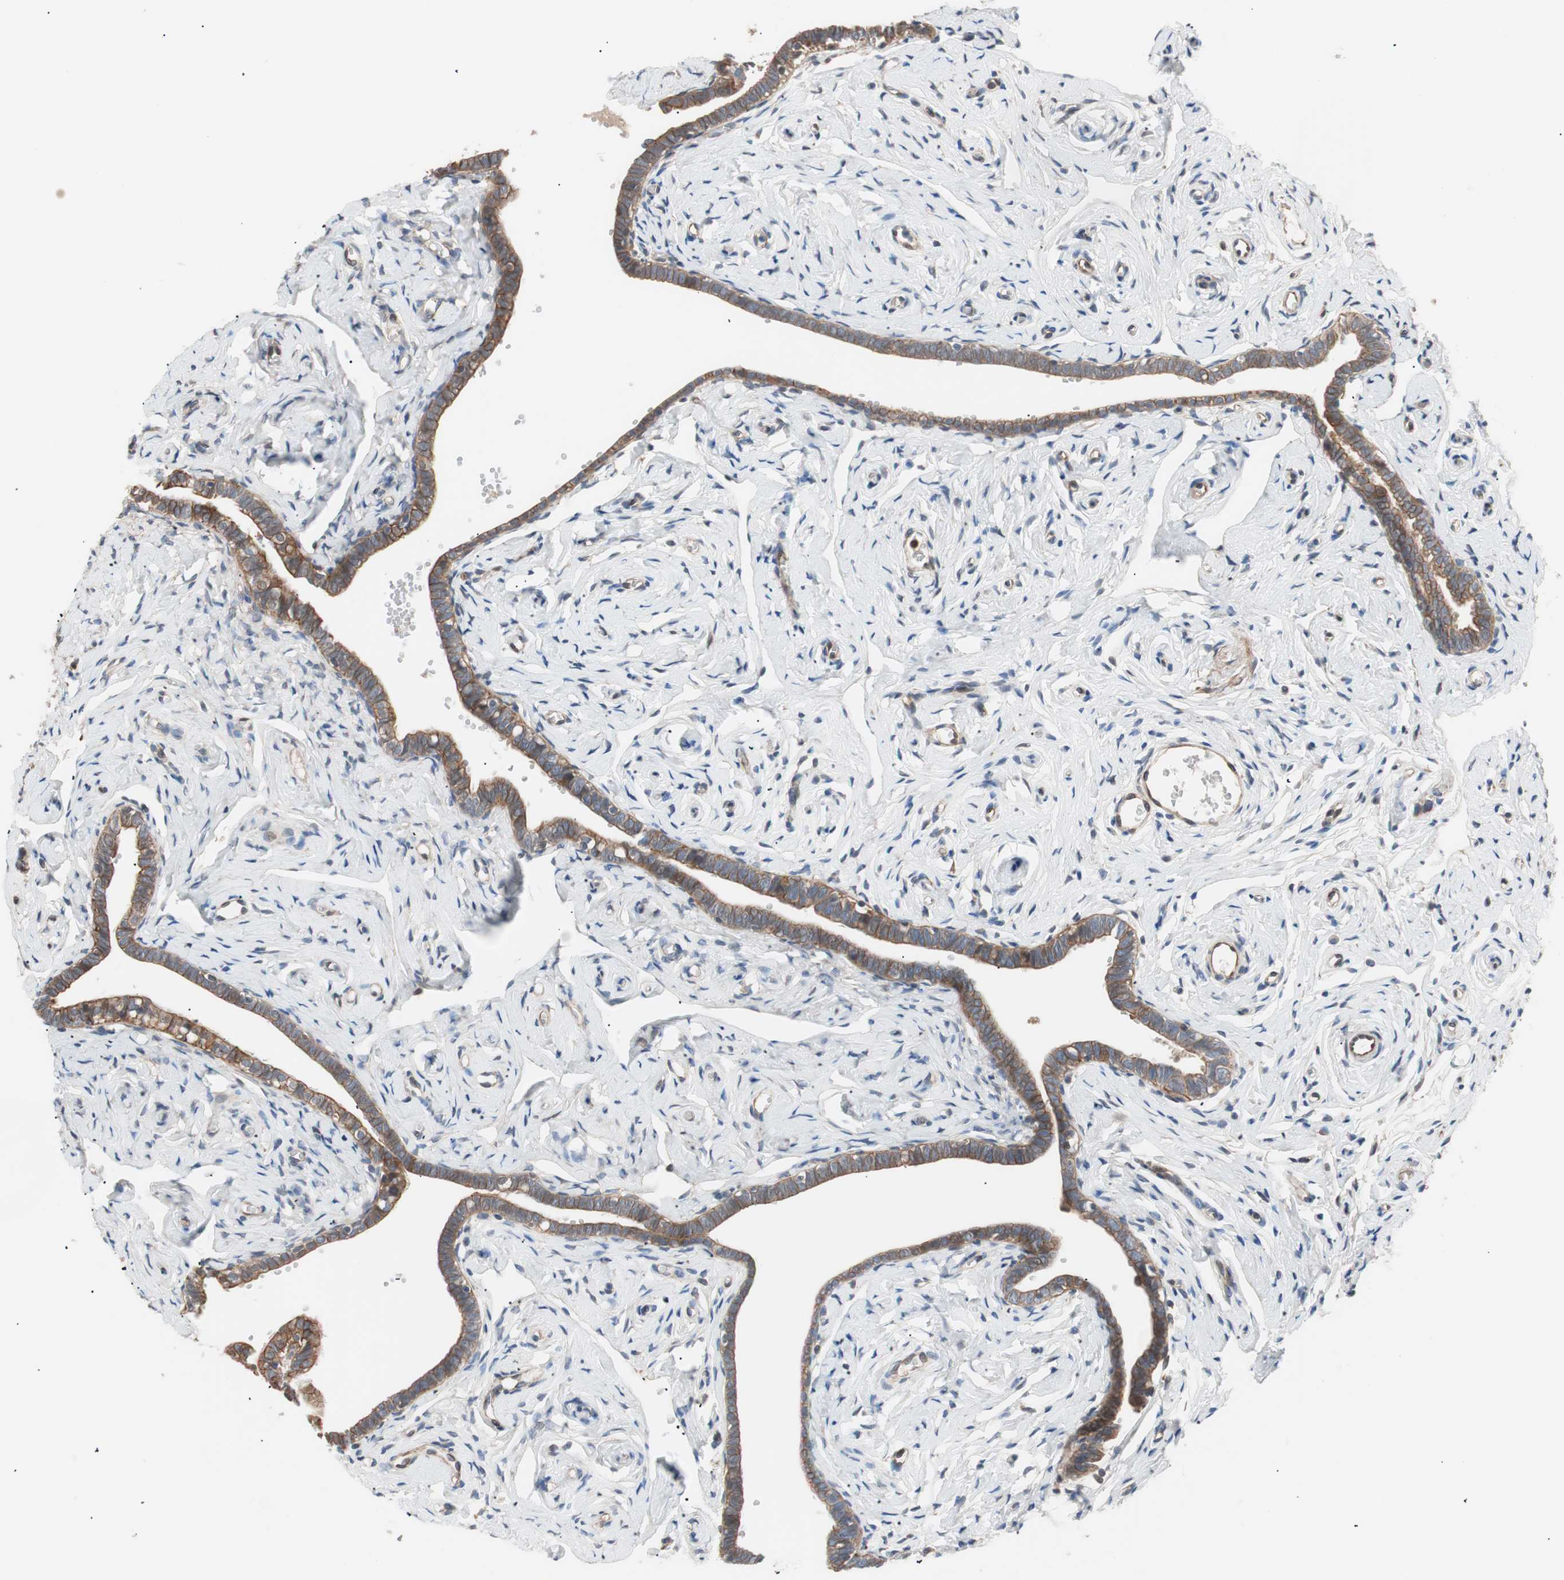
{"staining": {"intensity": "moderate", "quantity": ">75%", "location": "cytoplasmic/membranous"}, "tissue": "fallopian tube", "cell_type": "Glandular cells", "image_type": "normal", "snomed": [{"axis": "morphology", "description": "Normal tissue, NOS"}, {"axis": "topography", "description": "Fallopian tube"}], "caption": "Immunohistochemistry of benign human fallopian tube shows medium levels of moderate cytoplasmic/membranous expression in about >75% of glandular cells. The staining was performed using DAB, with brown indicating positive protein expression. Nuclei are stained blue with hematoxylin.", "gene": "SMG1", "patient": {"sex": "female", "age": 71}}